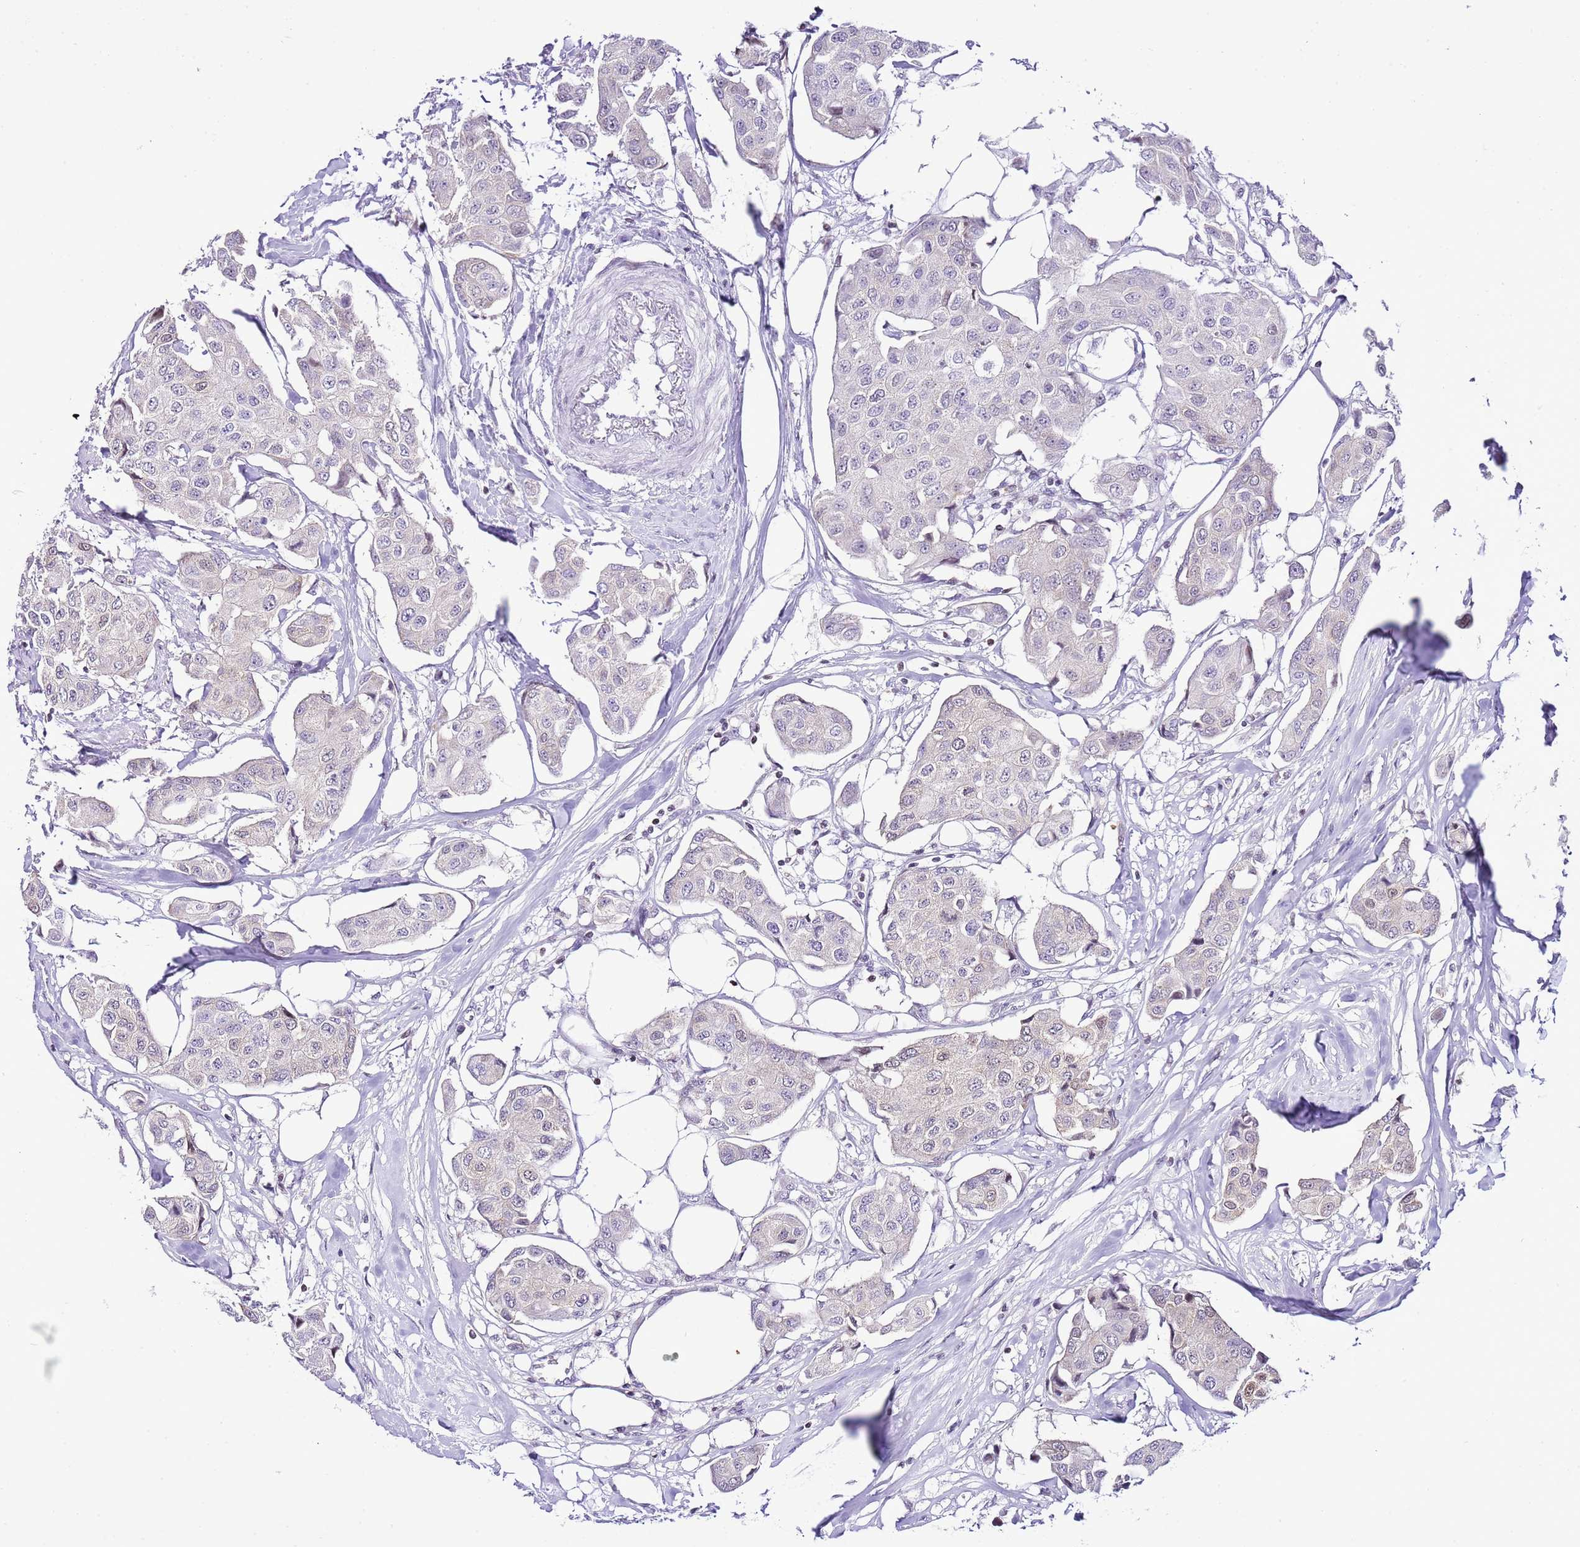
{"staining": {"intensity": "negative", "quantity": "none", "location": "none"}, "tissue": "breast cancer", "cell_type": "Tumor cells", "image_type": "cancer", "snomed": [{"axis": "morphology", "description": "Duct carcinoma"}, {"axis": "topography", "description": "Breast"}, {"axis": "topography", "description": "Lymph node"}], "caption": "Photomicrograph shows no significant protein positivity in tumor cells of breast cancer.", "gene": "PRR15", "patient": {"sex": "female", "age": 80}}